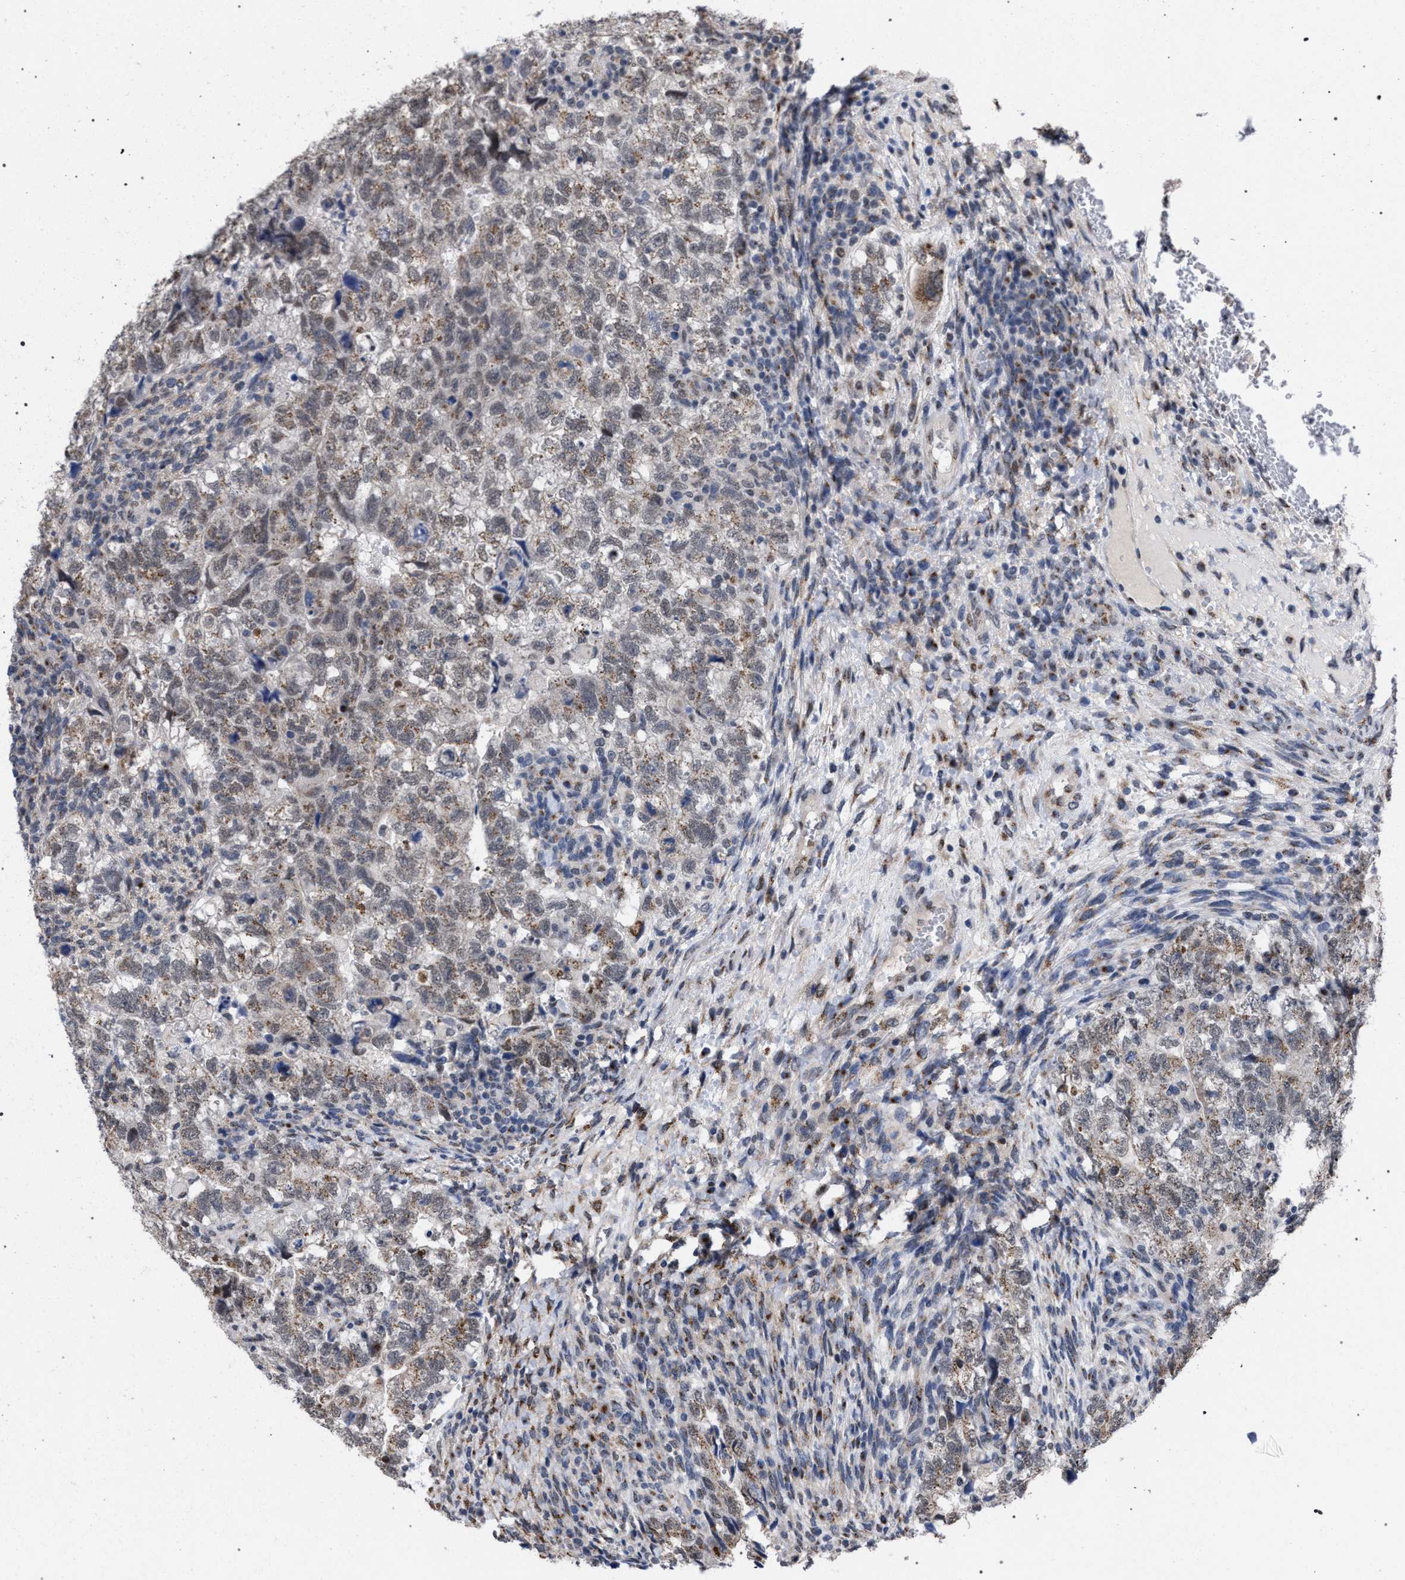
{"staining": {"intensity": "weak", "quantity": ">75%", "location": "cytoplasmic/membranous"}, "tissue": "testis cancer", "cell_type": "Tumor cells", "image_type": "cancer", "snomed": [{"axis": "morphology", "description": "Carcinoma, Embryonal, NOS"}, {"axis": "topography", "description": "Testis"}], "caption": "This photomicrograph displays immunohistochemistry (IHC) staining of human testis embryonal carcinoma, with low weak cytoplasmic/membranous expression in about >75% of tumor cells.", "gene": "GOLGA2", "patient": {"sex": "male", "age": 36}}